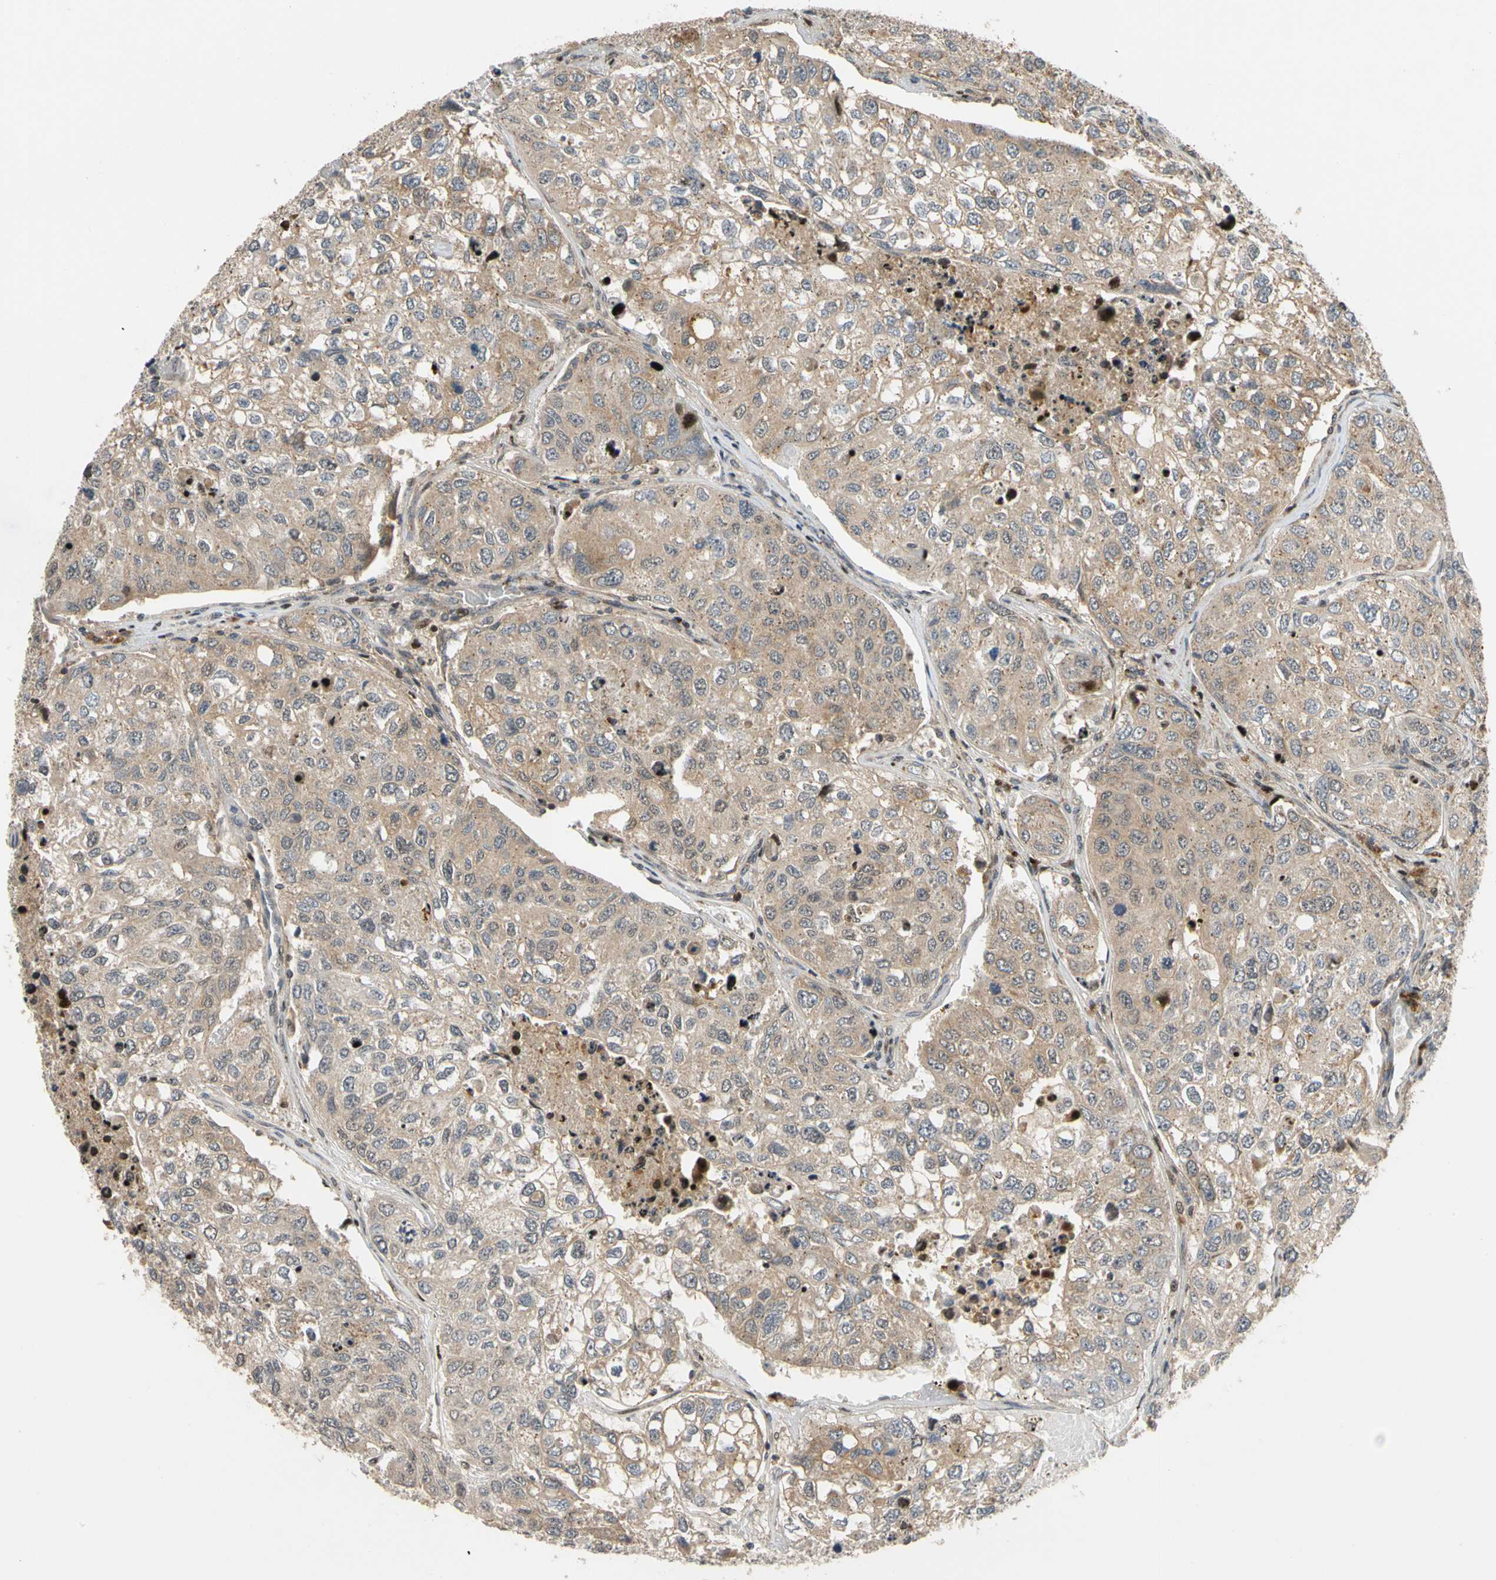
{"staining": {"intensity": "moderate", "quantity": ">75%", "location": "cytoplasmic/membranous"}, "tissue": "urothelial cancer", "cell_type": "Tumor cells", "image_type": "cancer", "snomed": [{"axis": "morphology", "description": "Urothelial carcinoma, High grade"}, {"axis": "topography", "description": "Lymph node"}, {"axis": "topography", "description": "Urinary bladder"}], "caption": "An image of human urothelial cancer stained for a protein displays moderate cytoplasmic/membranous brown staining in tumor cells.", "gene": "IP6K2", "patient": {"sex": "male", "age": 51}}